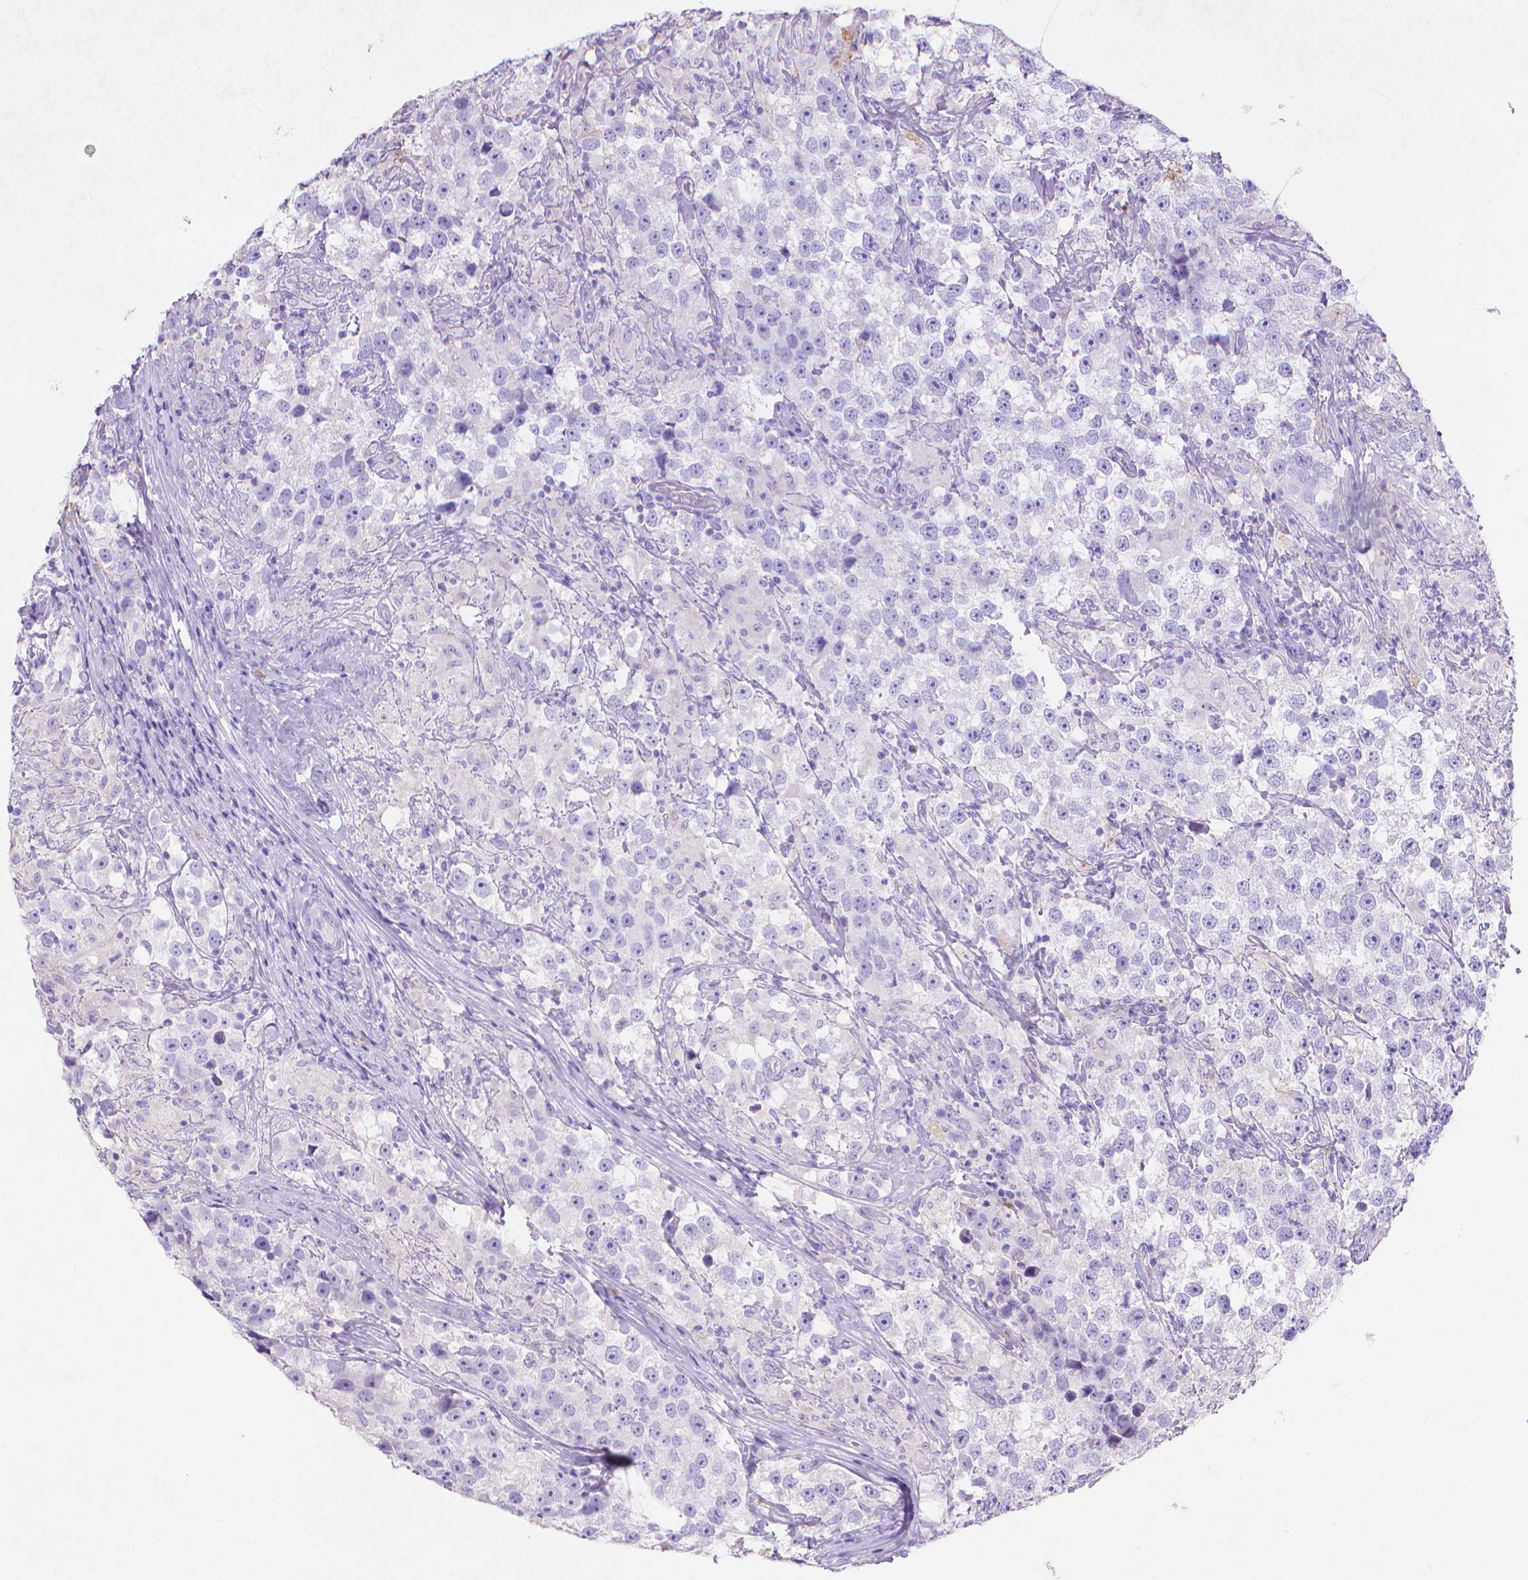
{"staining": {"intensity": "negative", "quantity": "none", "location": "none"}, "tissue": "testis cancer", "cell_type": "Tumor cells", "image_type": "cancer", "snomed": [{"axis": "morphology", "description": "Seminoma, NOS"}, {"axis": "topography", "description": "Testis"}], "caption": "IHC image of human testis cancer stained for a protein (brown), which exhibits no positivity in tumor cells.", "gene": "MMP11", "patient": {"sex": "male", "age": 46}}